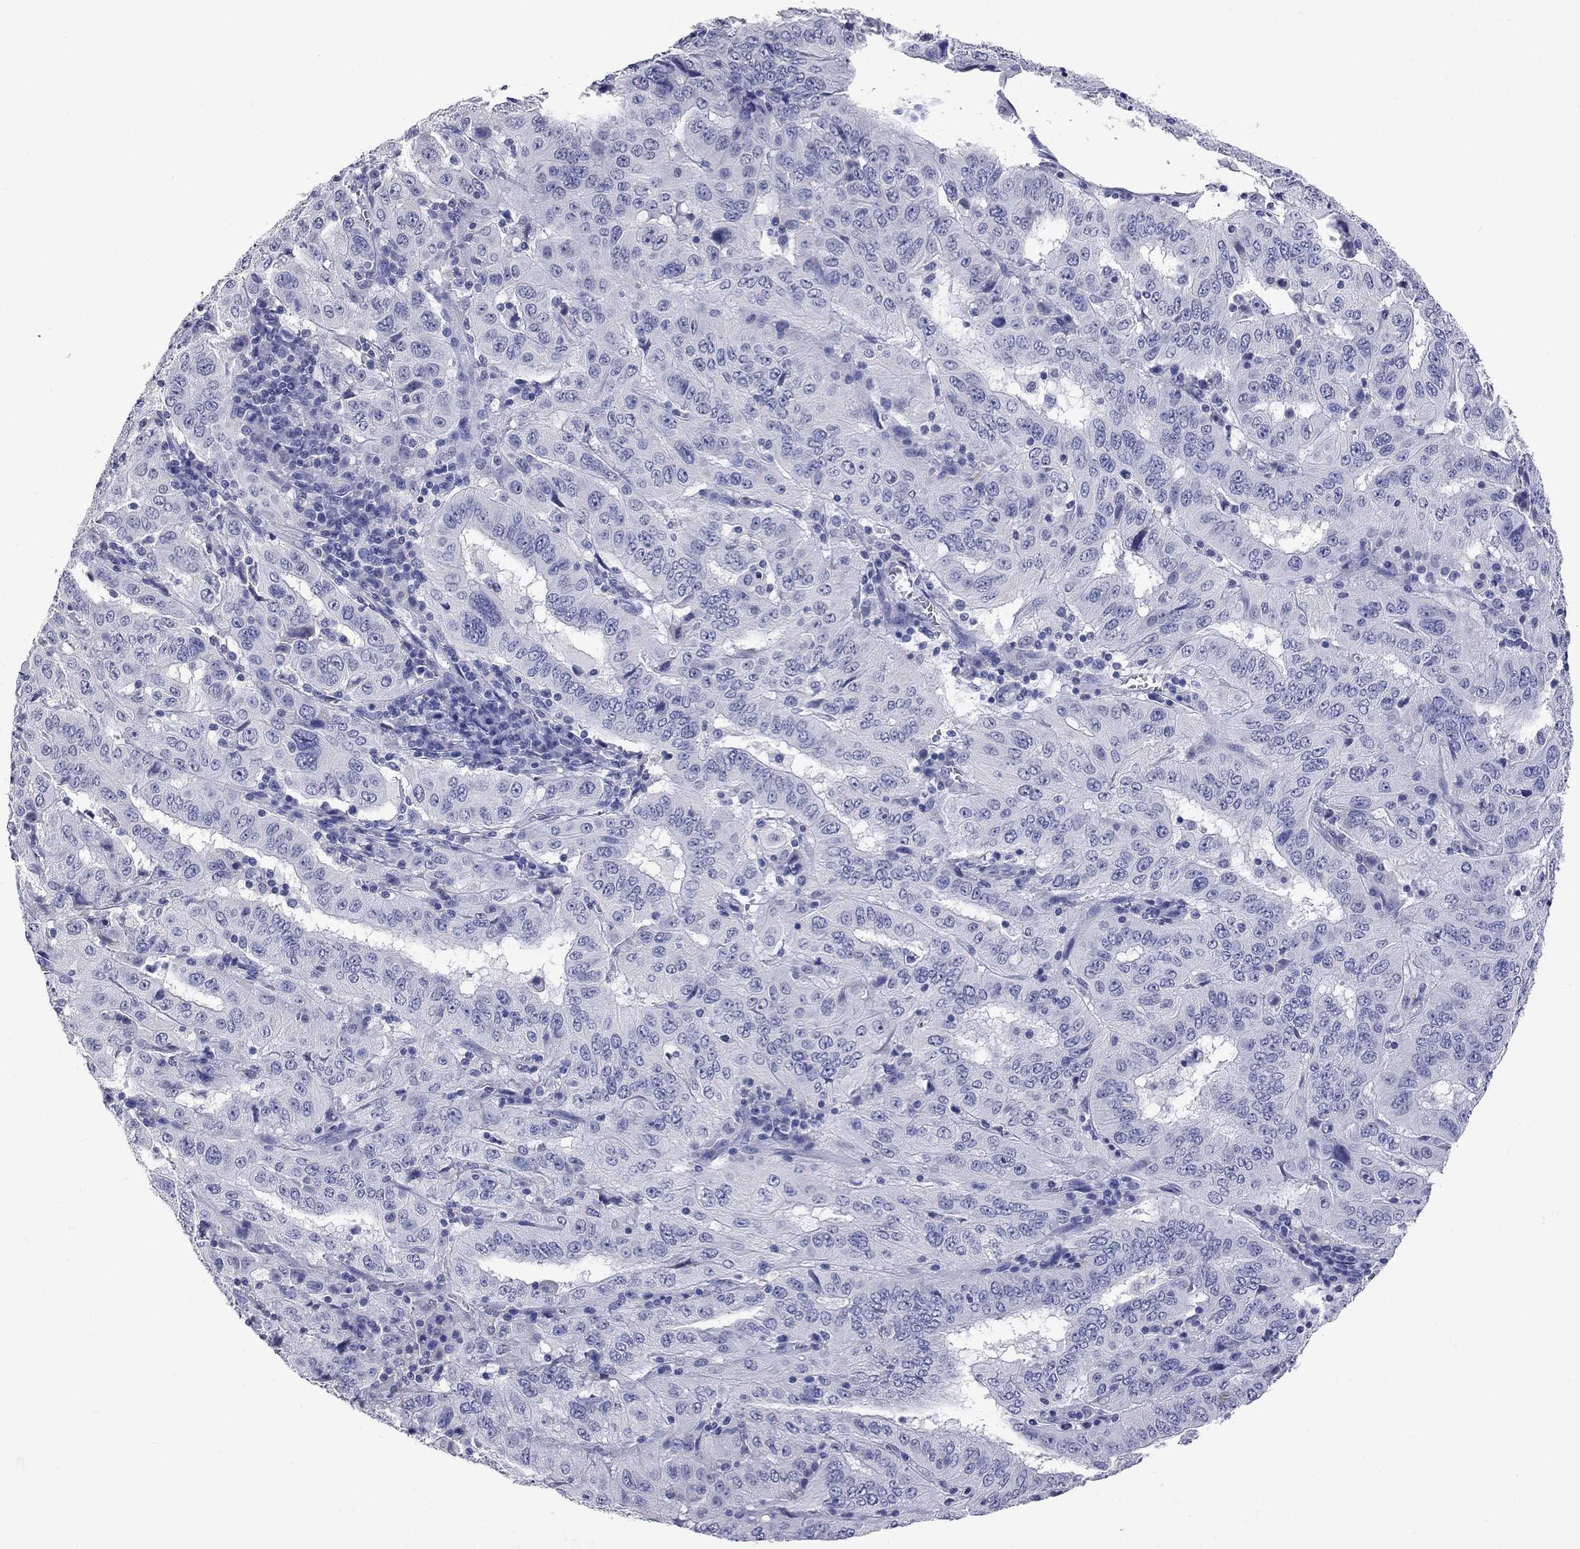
{"staining": {"intensity": "negative", "quantity": "none", "location": "none"}, "tissue": "pancreatic cancer", "cell_type": "Tumor cells", "image_type": "cancer", "snomed": [{"axis": "morphology", "description": "Adenocarcinoma, NOS"}, {"axis": "topography", "description": "Pancreas"}], "caption": "An IHC micrograph of pancreatic adenocarcinoma is shown. There is no staining in tumor cells of pancreatic adenocarcinoma. The staining was performed using DAB (3,3'-diaminobenzidine) to visualize the protein expression in brown, while the nuclei were stained in blue with hematoxylin (Magnification: 20x).", "gene": "FAM221B", "patient": {"sex": "male", "age": 63}}